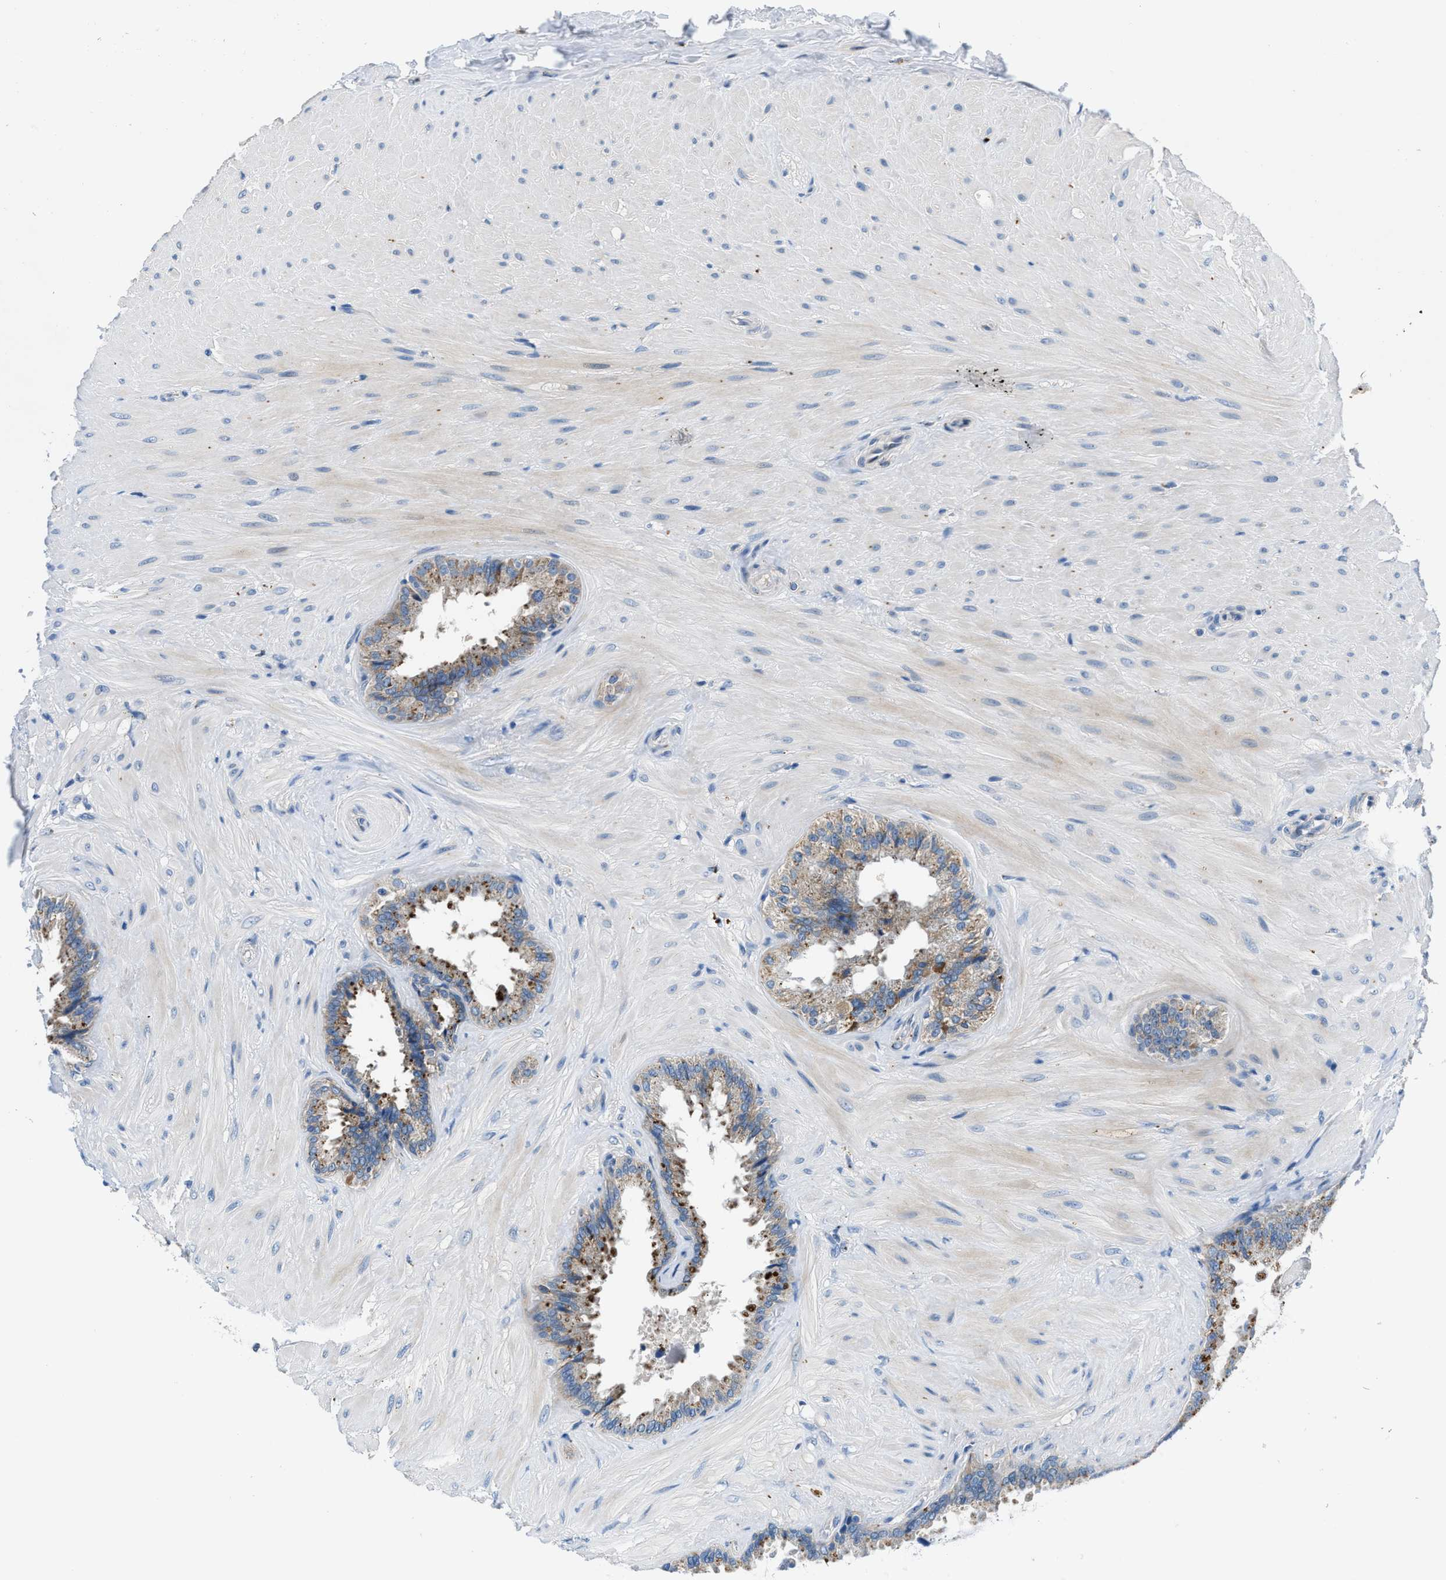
{"staining": {"intensity": "strong", "quantity": "25%-75%", "location": "cytoplasmic/membranous"}, "tissue": "seminal vesicle", "cell_type": "Glandular cells", "image_type": "normal", "snomed": [{"axis": "morphology", "description": "Normal tissue, NOS"}, {"axis": "topography", "description": "Seminal veicle"}], "caption": "This image exhibits IHC staining of unremarkable human seminal vesicle, with high strong cytoplasmic/membranous staining in about 25%-75% of glandular cells.", "gene": "ADGRE3", "patient": {"sex": "male", "age": 46}}